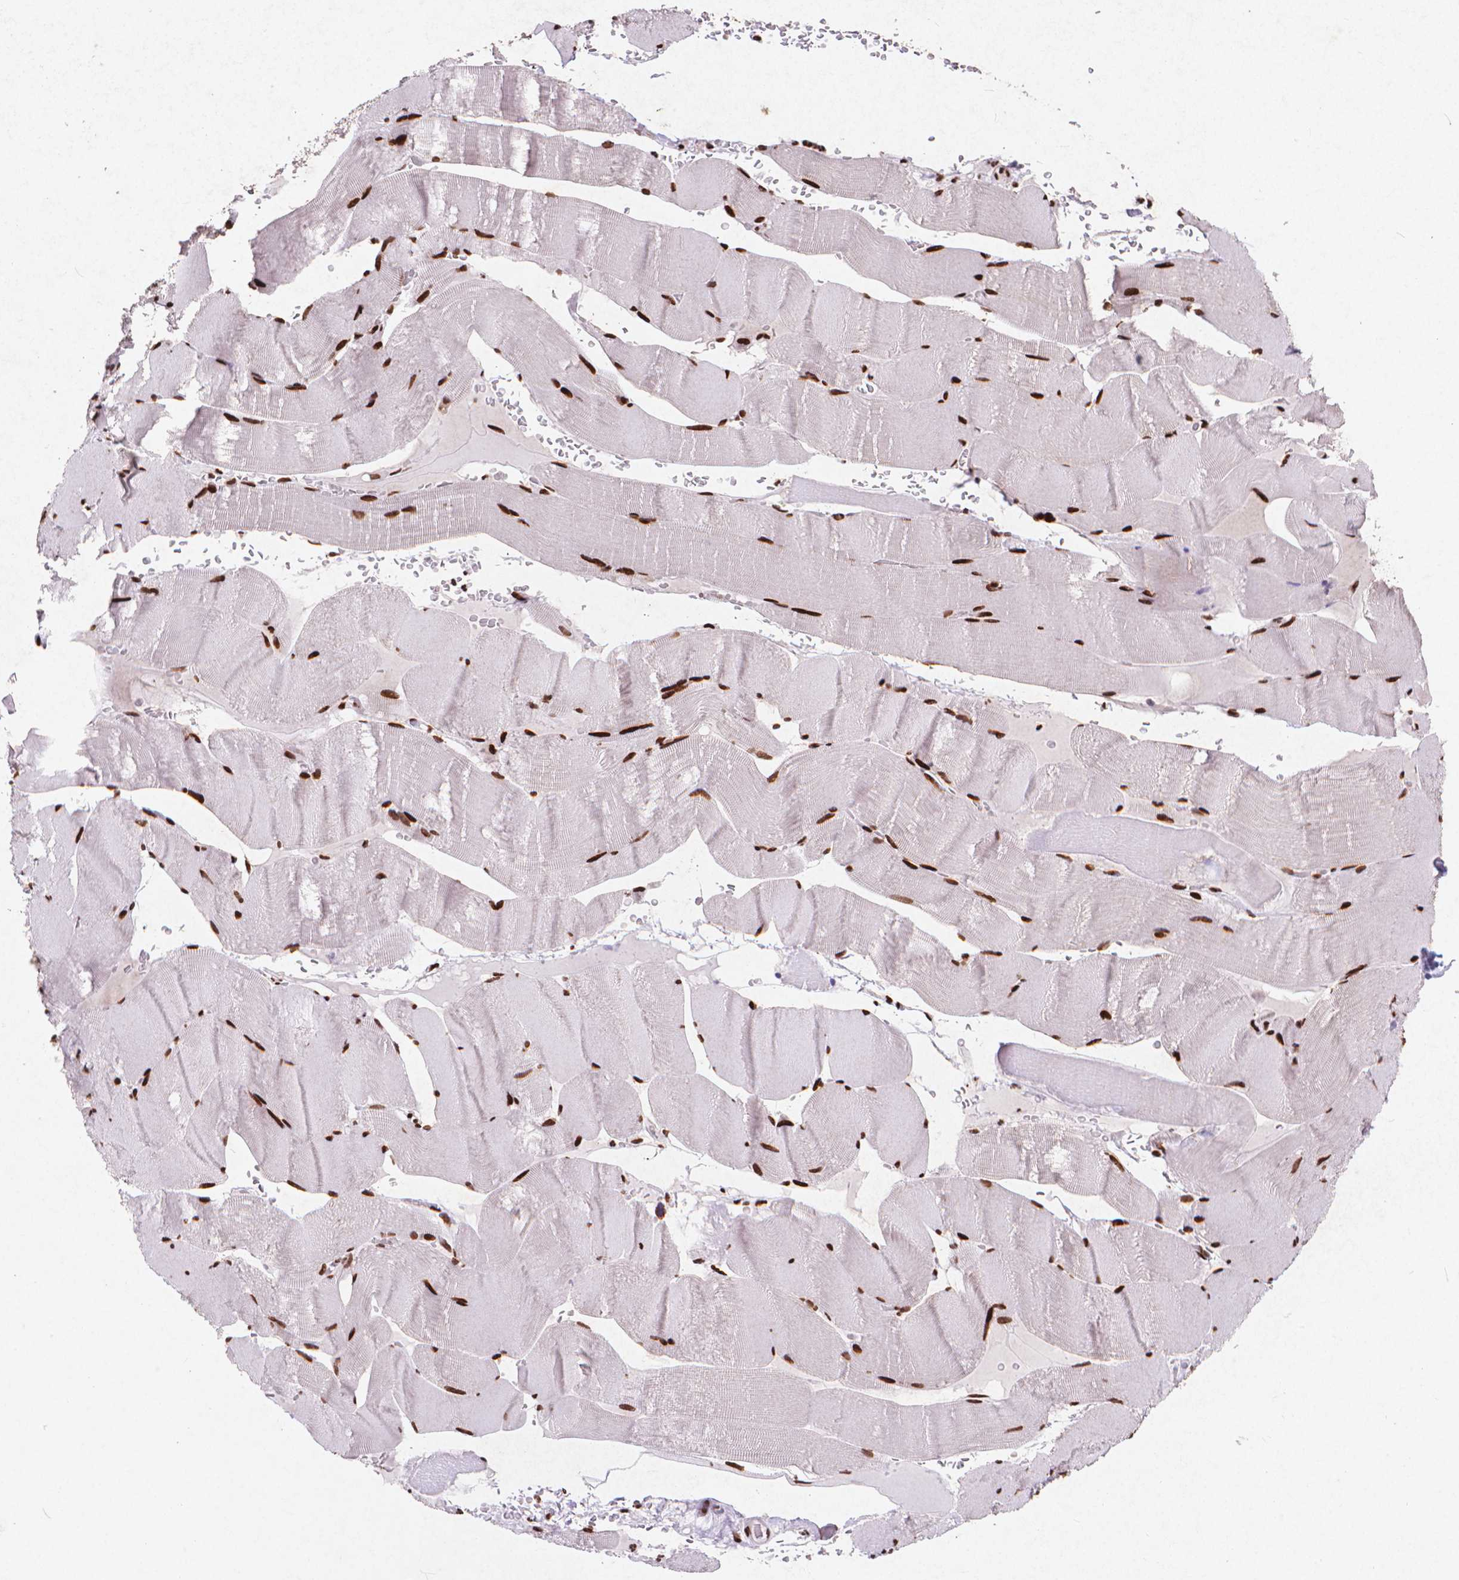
{"staining": {"intensity": "strong", "quantity": ">75%", "location": "nuclear"}, "tissue": "skeletal muscle", "cell_type": "Myocytes", "image_type": "normal", "snomed": [{"axis": "morphology", "description": "Normal tissue, NOS"}, {"axis": "topography", "description": "Skeletal muscle"}], "caption": "High-power microscopy captured an IHC photomicrograph of normal skeletal muscle, revealing strong nuclear expression in about >75% of myocytes.", "gene": "CITED2", "patient": {"sex": "male", "age": 56}}